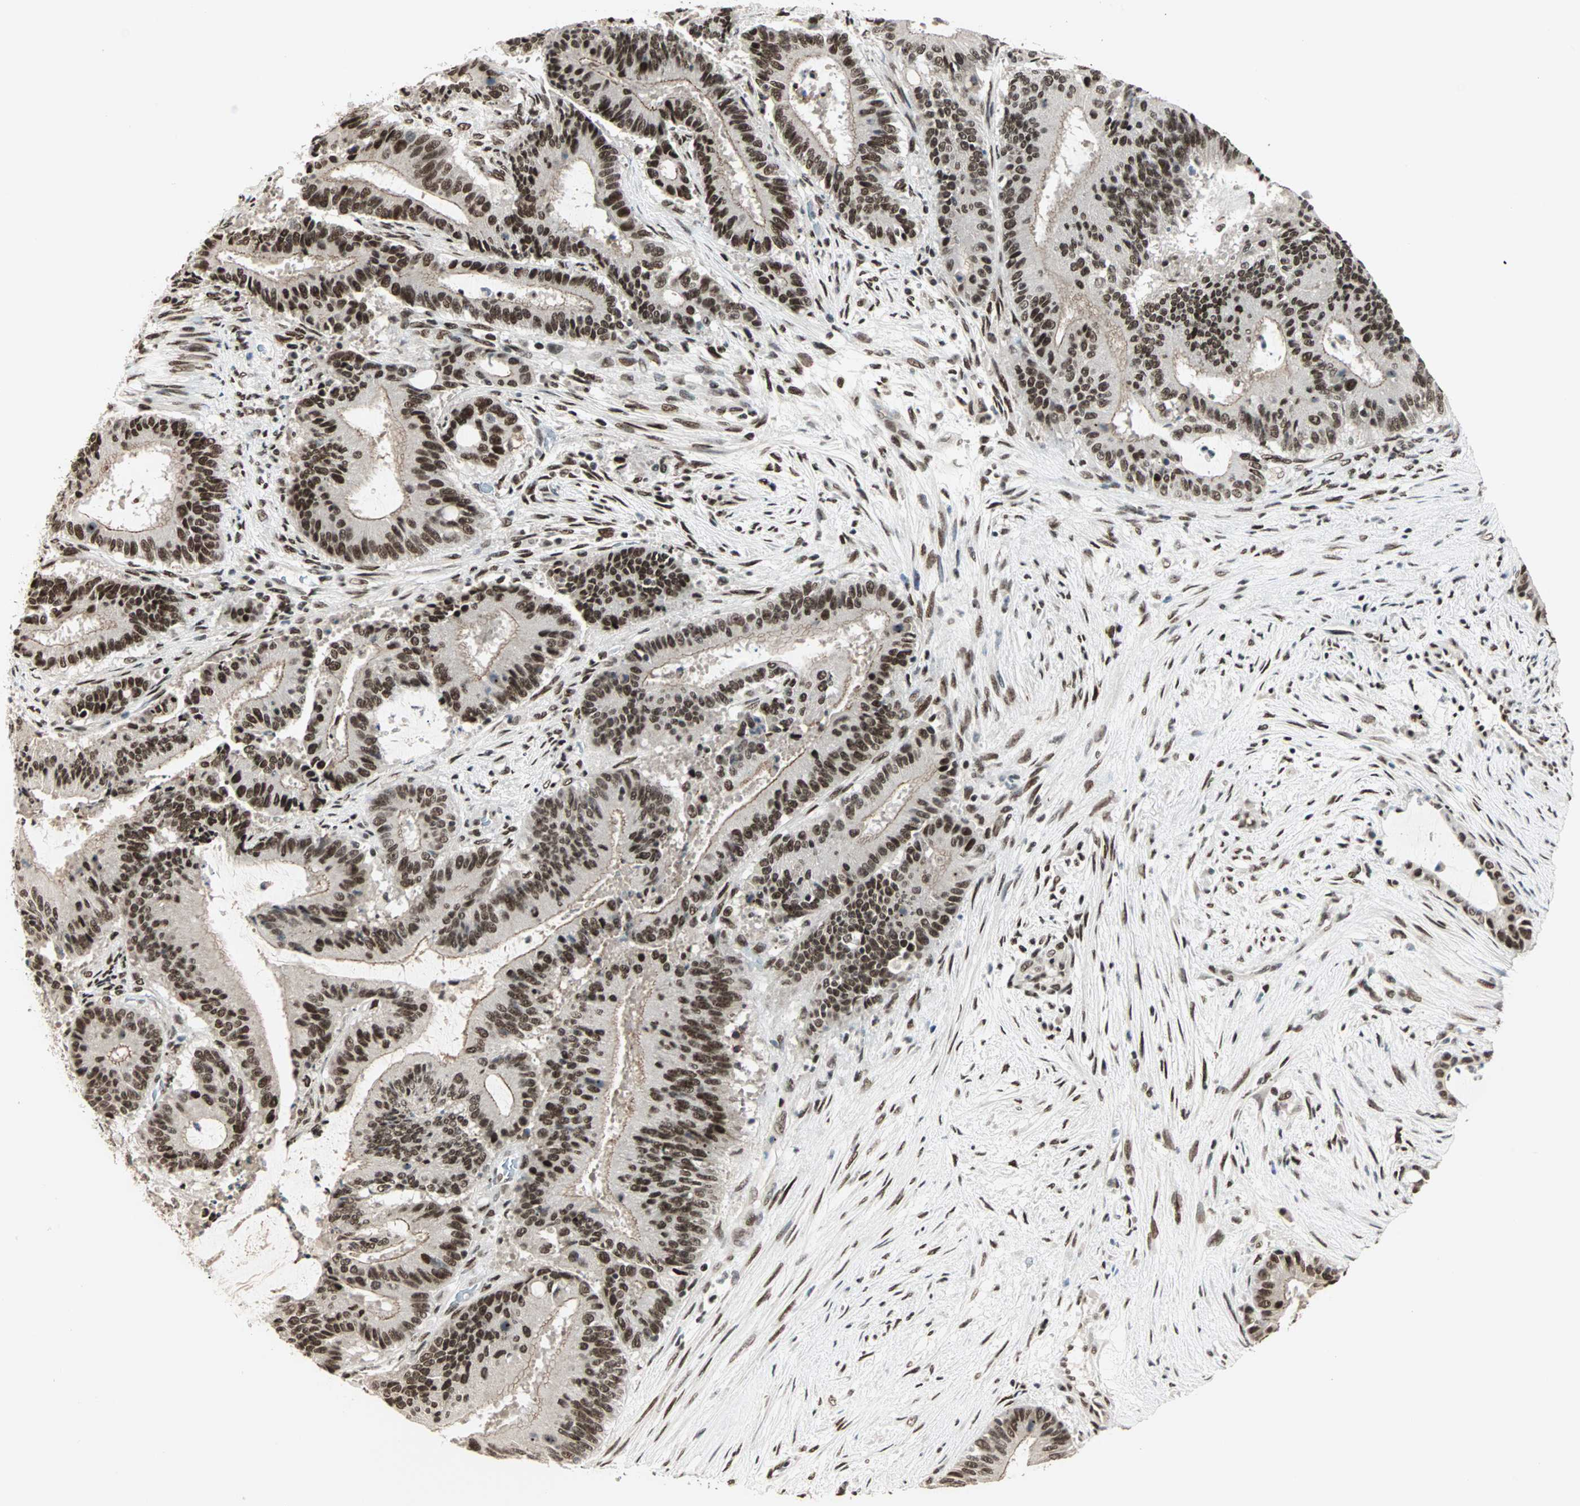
{"staining": {"intensity": "strong", "quantity": ">75%", "location": "nuclear"}, "tissue": "liver cancer", "cell_type": "Tumor cells", "image_type": "cancer", "snomed": [{"axis": "morphology", "description": "Cholangiocarcinoma"}, {"axis": "topography", "description": "Liver"}], "caption": "Immunohistochemistry of human cholangiocarcinoma (liver) shows high levels of strong nuclear positivity in about >75% of tumor cells. (Brightfield microscopy of DAB IHC at high magnification).", "gene": "BLM", "patient": {"sex": "female", "age": 73}}